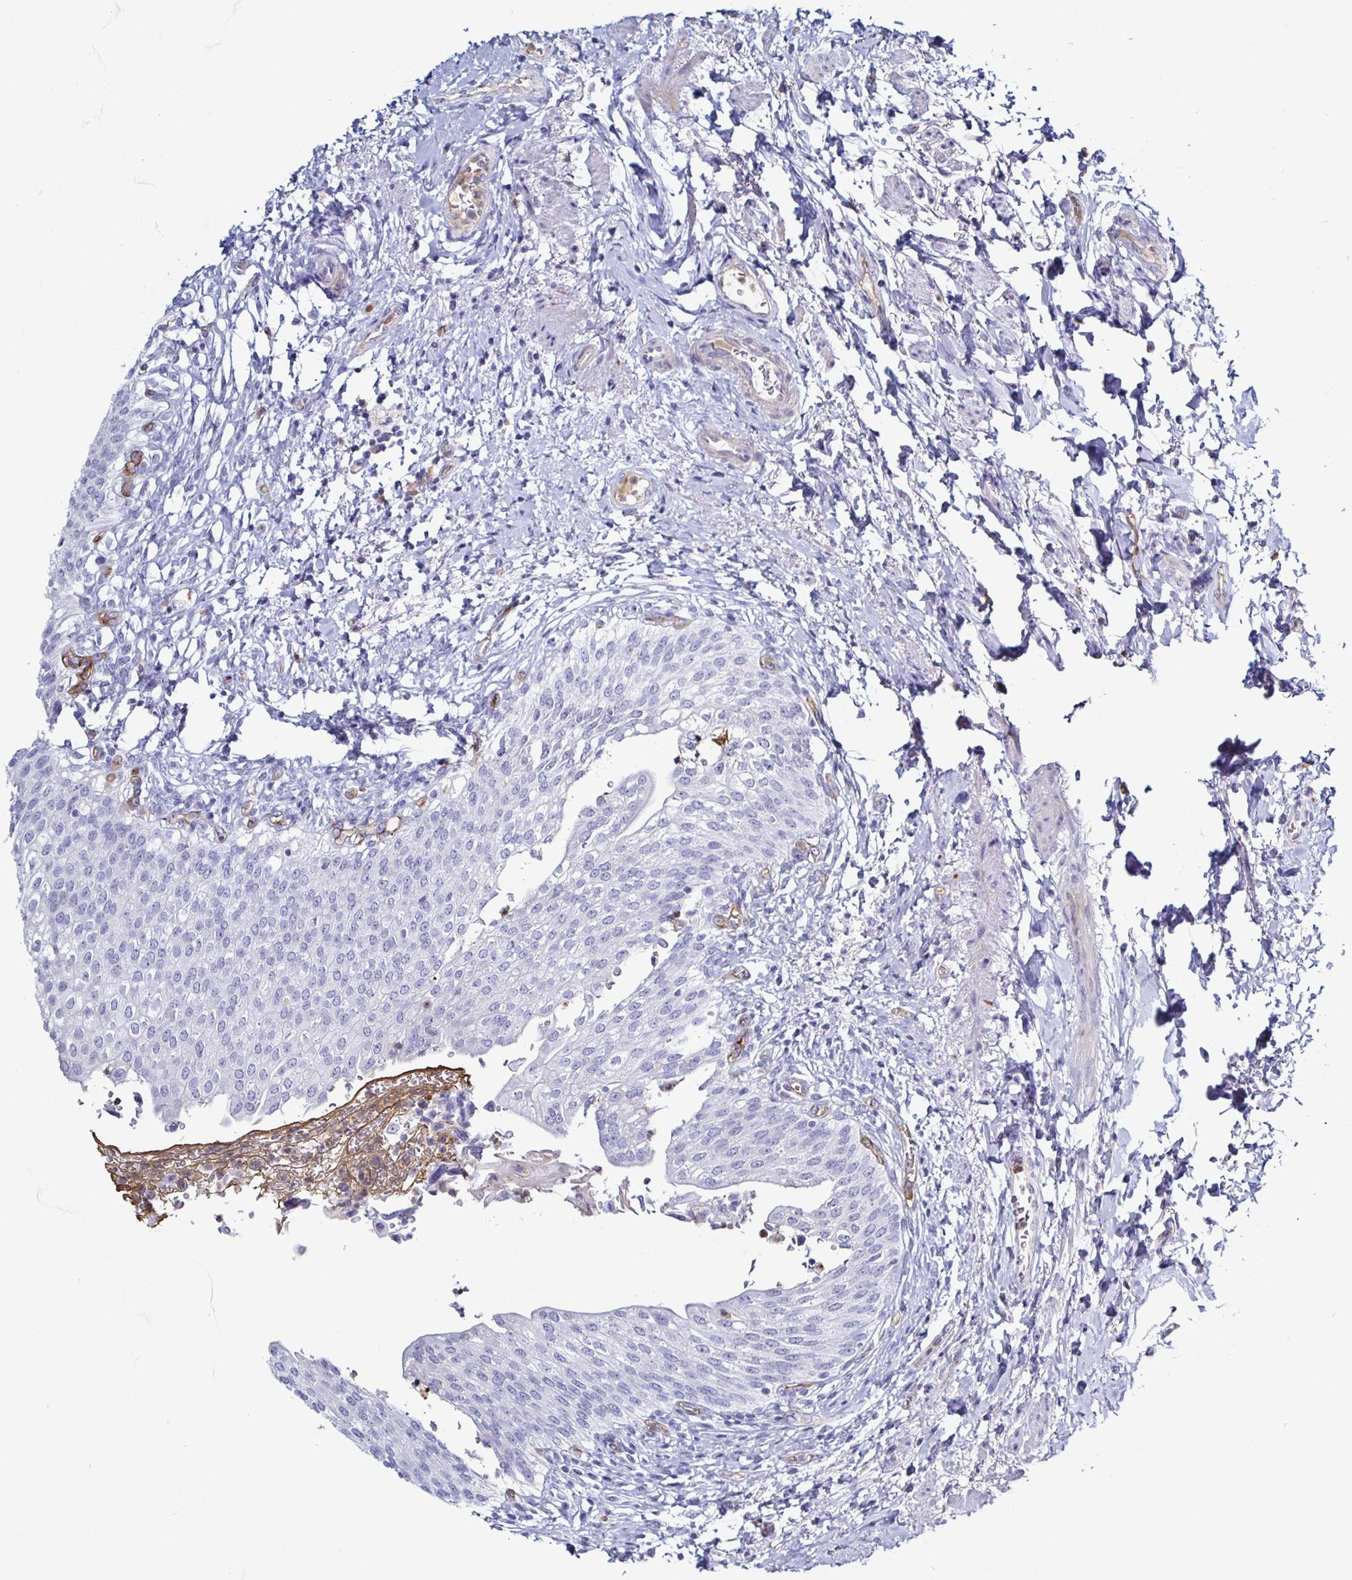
{"staining": {"intensity": "negative", "quantity": "none", "location": "none"}, "tissue": "urinary bladder", "cell_type": "Urothelial cells", "image_type": "normal", "snomed": [{"axis": "morphology", "description": "Normal tissue, NOS"}, {"axis": "topography", "description": "Urinary bladder"}, {"axis": "topography", "description": "Peripheral nerve tissue"}], "caption": "Immunohistochemistry (IHC) of normal urinary bladder demonstrates no positivity in urothelial cells.", "gene": "ACSBG2", "patient": {"sex": "female", "age": 60}}